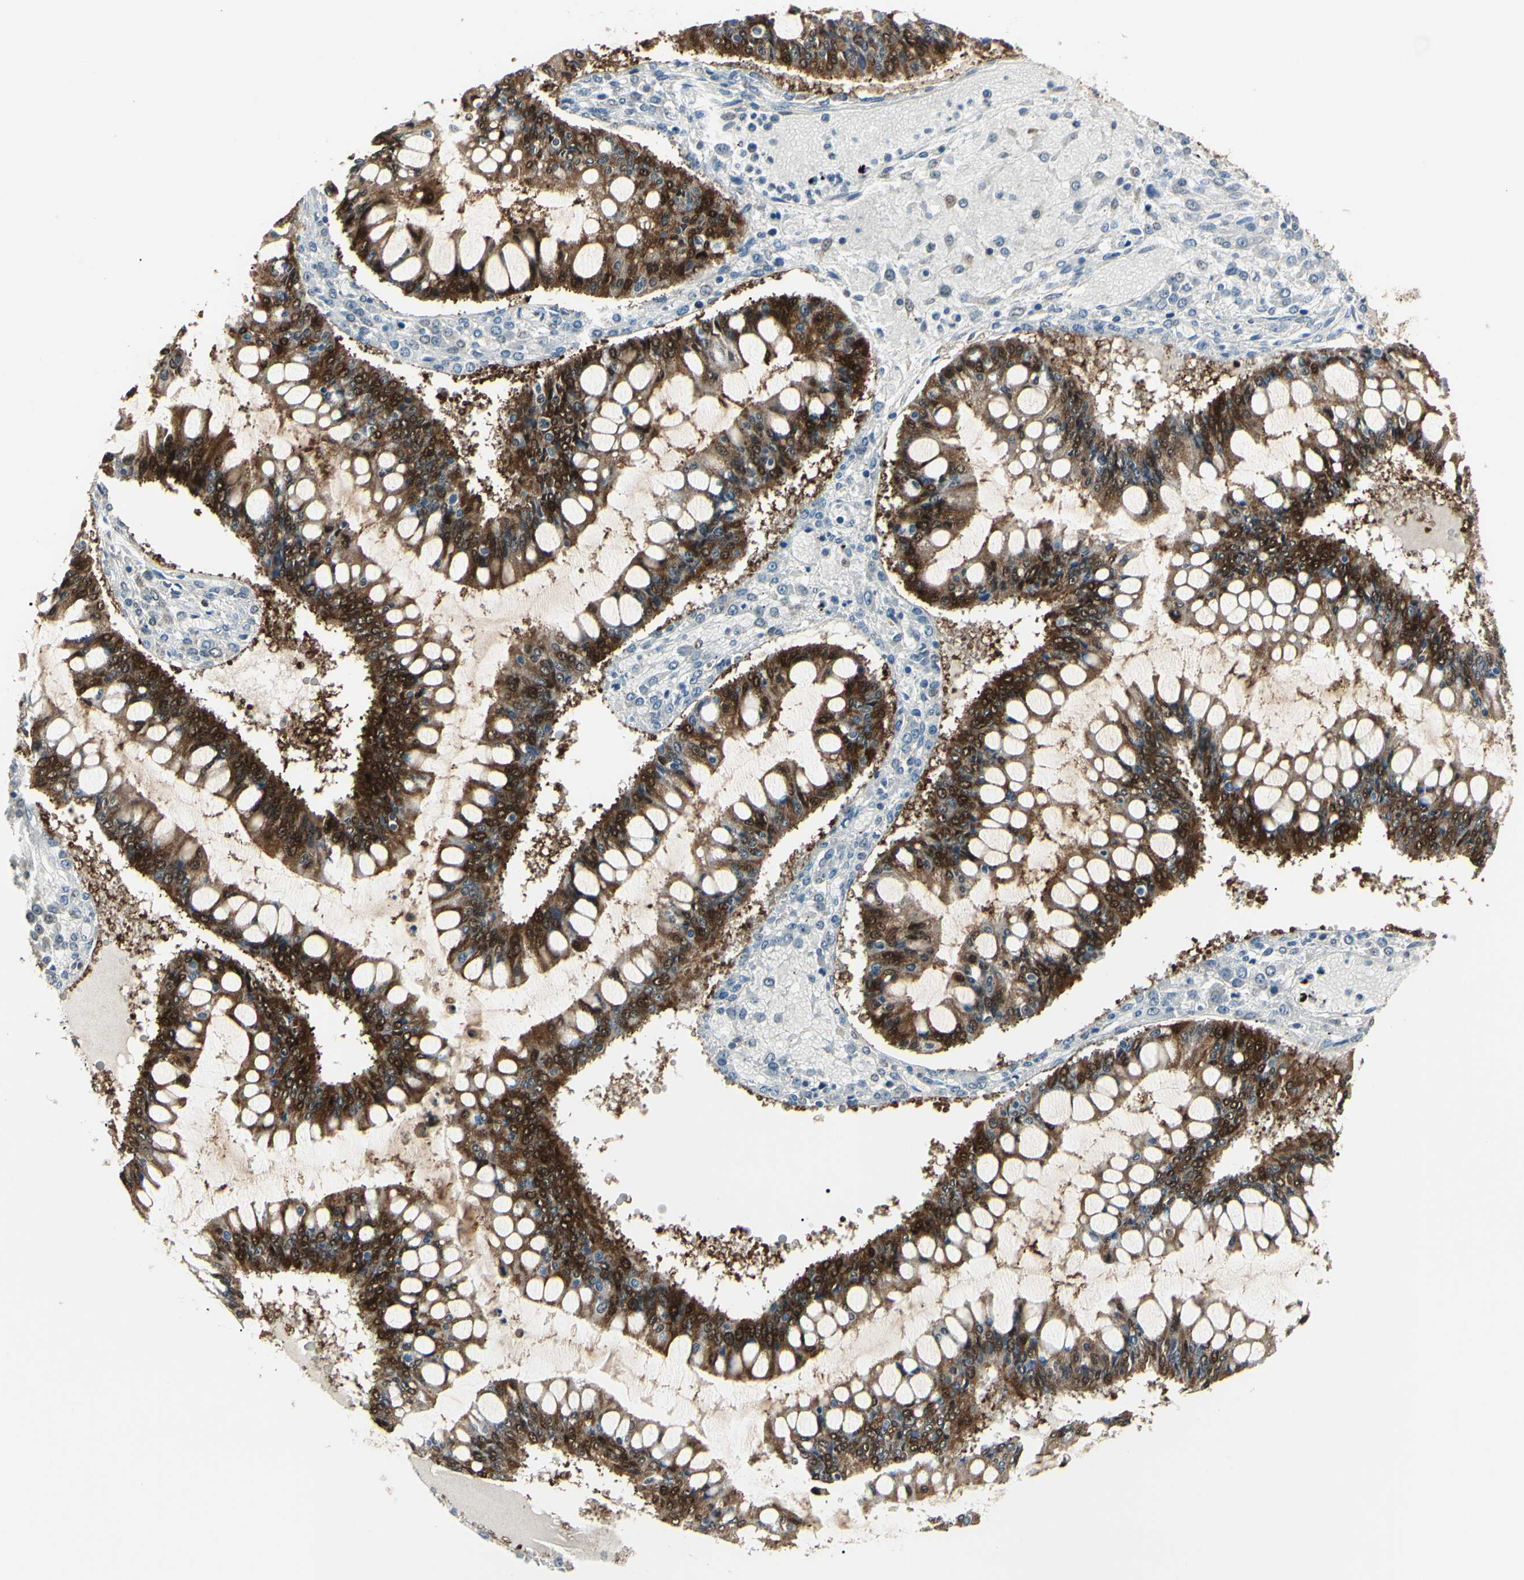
{"staining": {"intensity": "strong", "quantity": "25%-75%", "location": "cytoplasmic/membranous,nuclear"}, "tissue": "ovarian cancer", "cell_type": "Tumor cells", "image_type": "cancer", "snomed": [{"axis": "morphology", "description": "Cystadenocarcinoma, mucinous, NOS"}, {"axis": "topography", "description": "Ovary"}], "caption": "Ovarian mucinous cystadenocarcinoma stained for a protein exhibits strong cytoplasmic/membranous and nuclear positivity in tumor cells. Using DAB (3,3'-diaminobenzidine) (brown) and hematoxylin (blue) stains, captured at high magnification using brightfield microscopy.", "gene": "AKR1C3", "patient": {"sex": "female", "age": 73}}